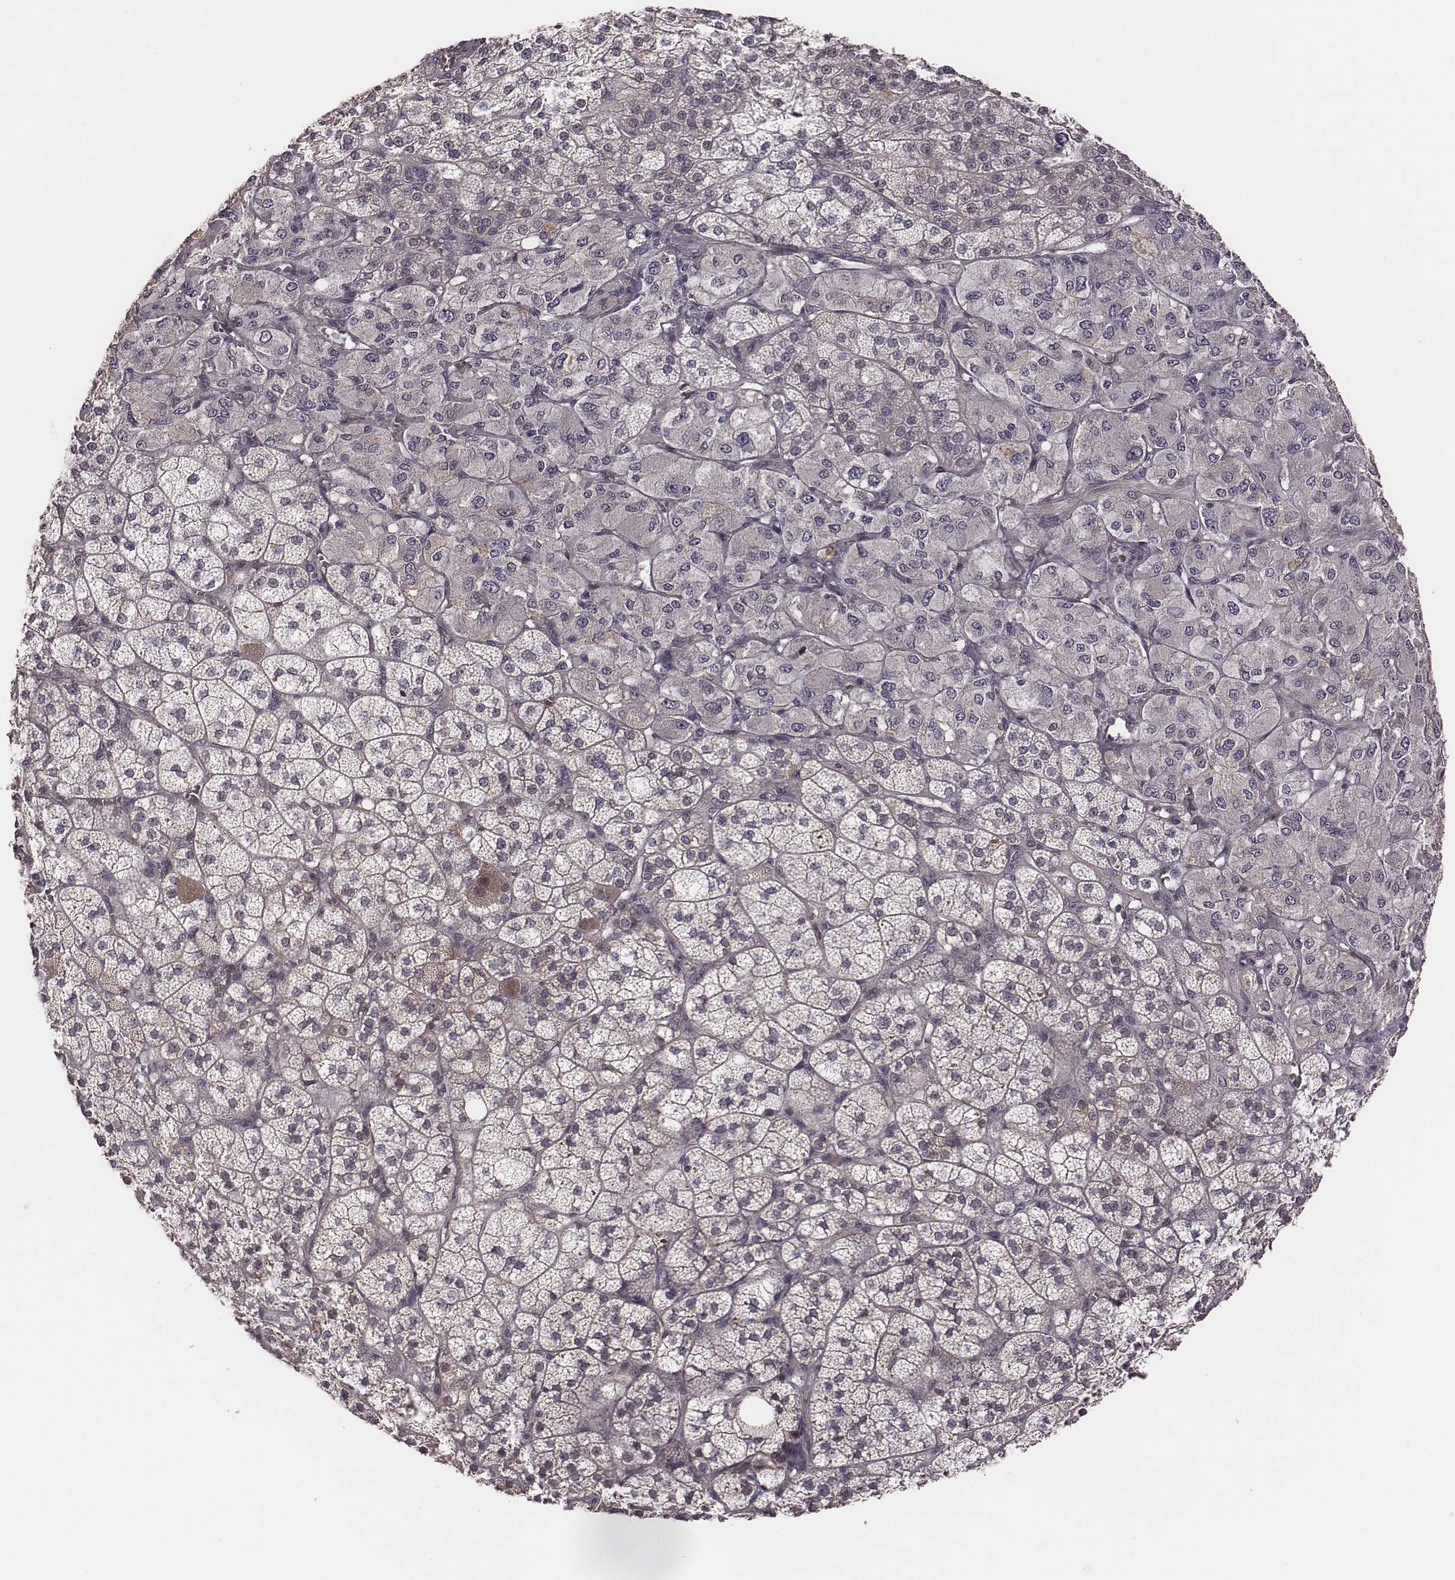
{"staining": {"intensity": "moderate", "quantity": "<25%", "location": "cytoplasmic/membranous"}, "tissue": "adrenal gland", "cell_type": "Glandular cells", "image_type": "normal", "snomed": [{"axis": "morphology", "description": "Normal tissue, NOS"}, {"axis": "topography", "description": "Adrenal gland"}], "caption": "Protein expression analysis of normal human adrenal gland reveals moderate cytoplasmic/membranous staining in approximately <25% of glandular cells.", "gene": "SCARF1", "patient": {"sex": "female", "age": 60}}